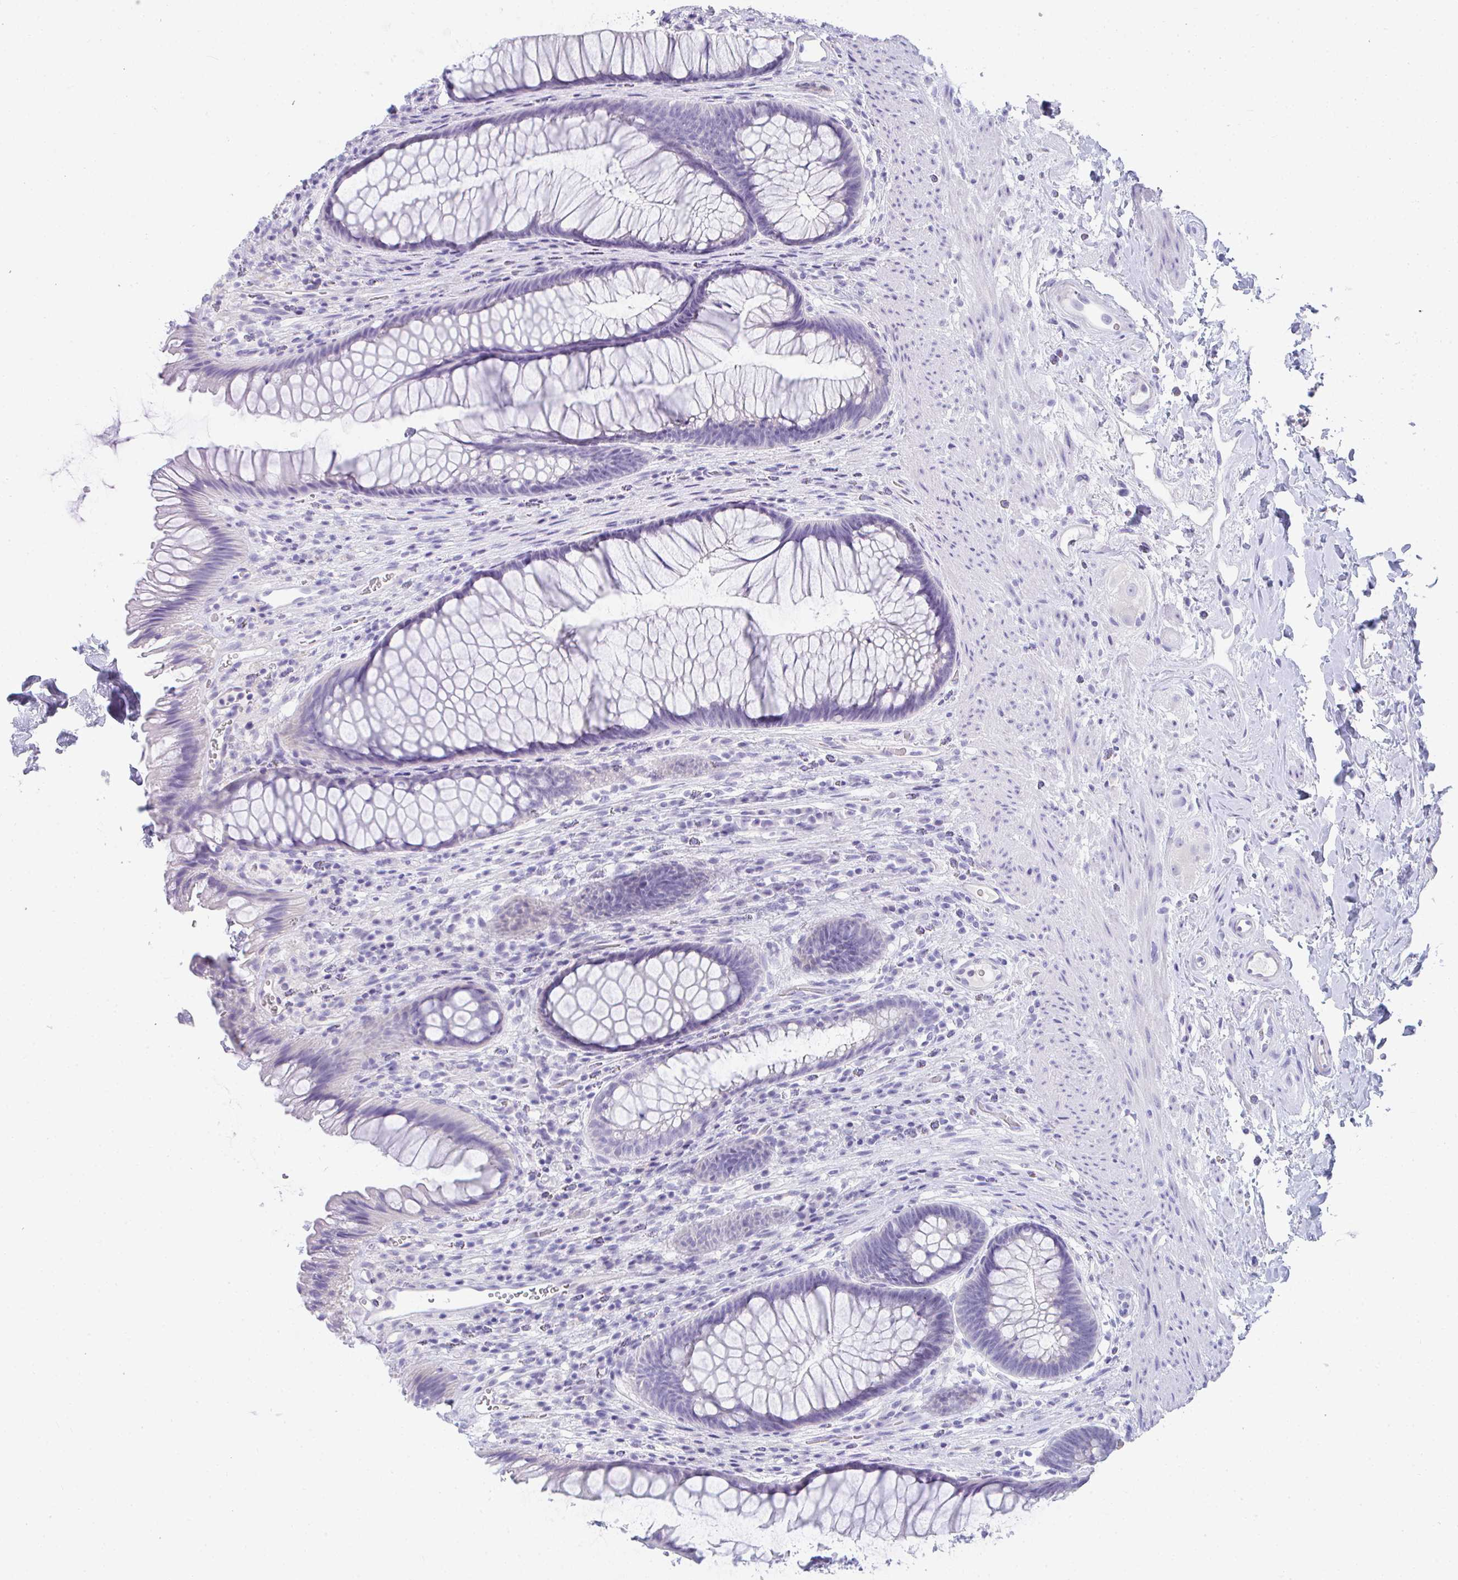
{"staining": {"intensity": "negative", "quantity": "none", "location": "none"}, "tissue": "rectum", "cell_type": "Glandular cells", "image_type": "normal", "snomed": [{"axis": "morphology", "description": "Normal tissue, NOS"}, {"axis": "topography", "description": "Rectum"}], "caption": "Unremarkable rectum was stained to show a protein in brown. There is no significant expression in glandular cells. (DAB immunohistochemistry (IHC), high magnification).", "gene": "TTC30A", "patient": {"sex": "male", "age": 53}}